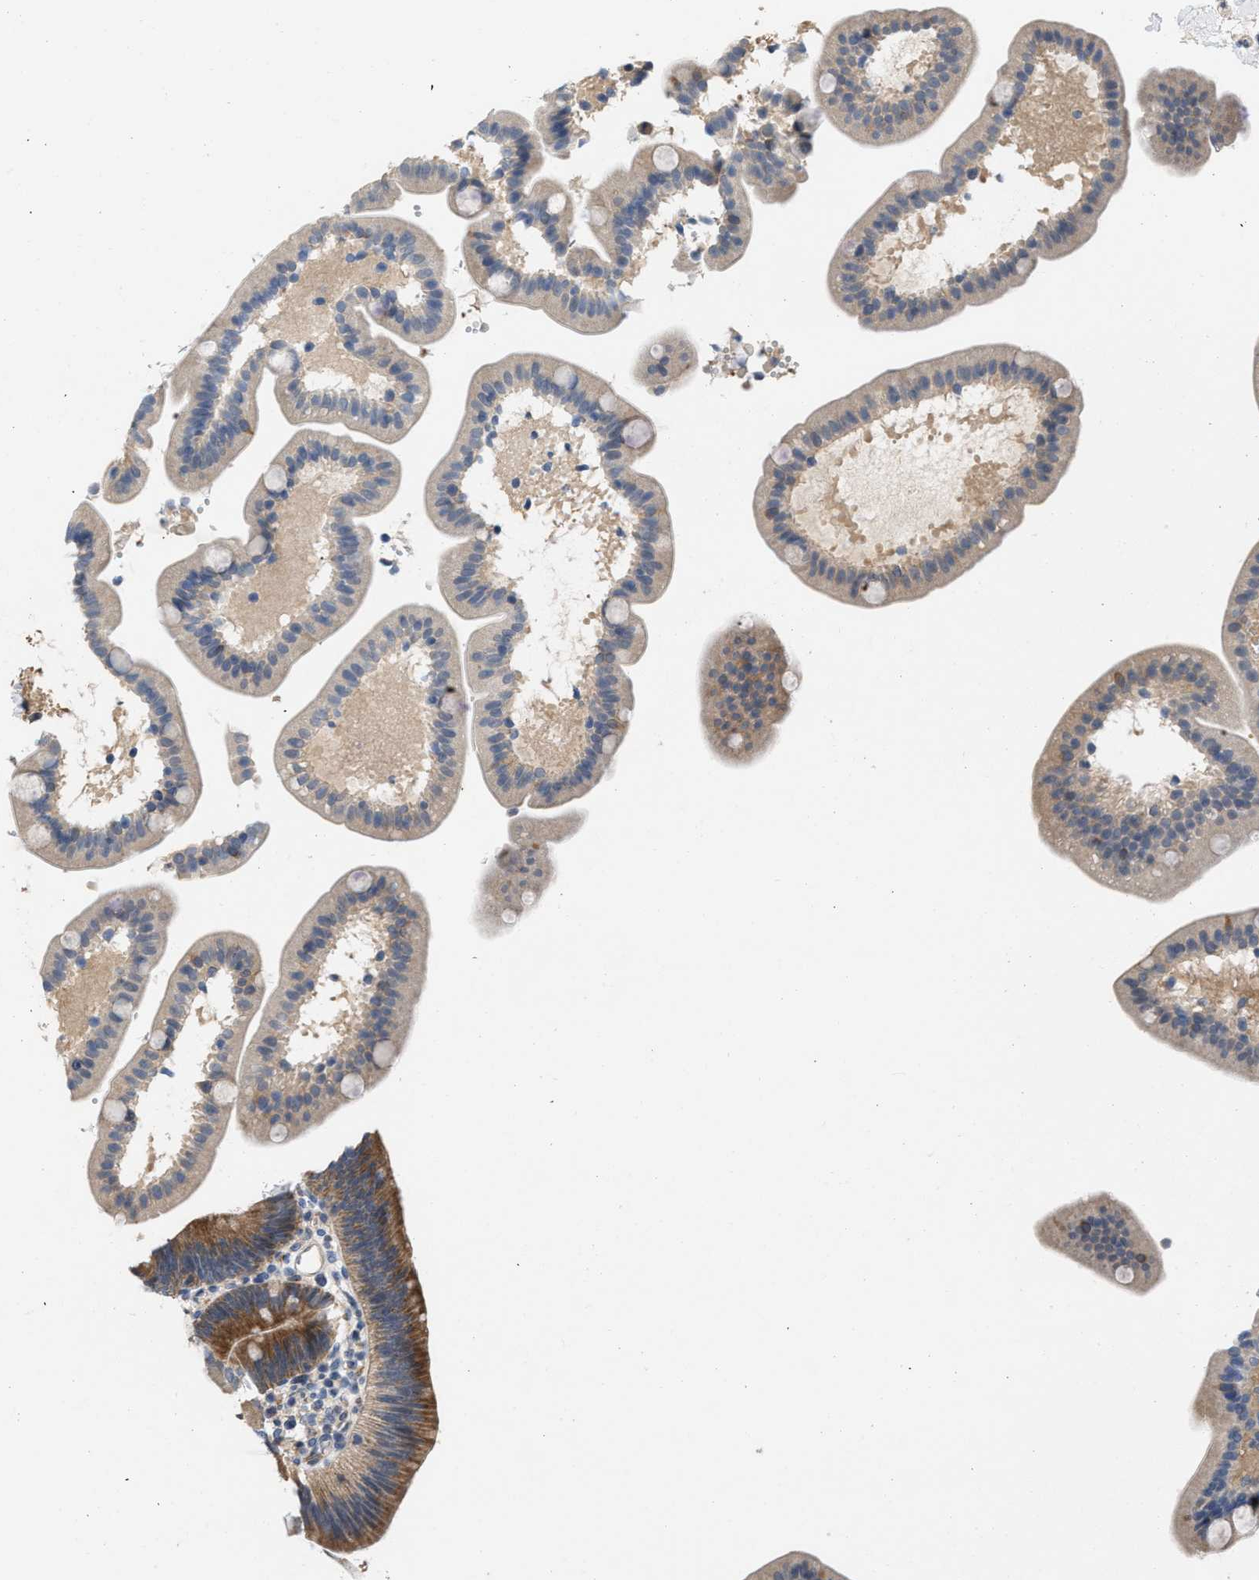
{"staining": {"intensity": "moderate", "quantity": ">75%", "location": "cytoplasmic/membranous"}, "tissue": "duodenum", "cell_type": "Glandular cells", "image_type": "normal", "snomed": [{"axis": "morphology", "description": "Normal tissue, NOS"}, {"axis": "topography", "description": "Duodenum"}], "caption": "Duodenum stained with DAB IHC reveals medium levels of moderate cytoplasmic/membranous staining in about >75% of glandular cells.", "gene": "CSNK1A1", "patient": {"sex": "male", "age": 54}}